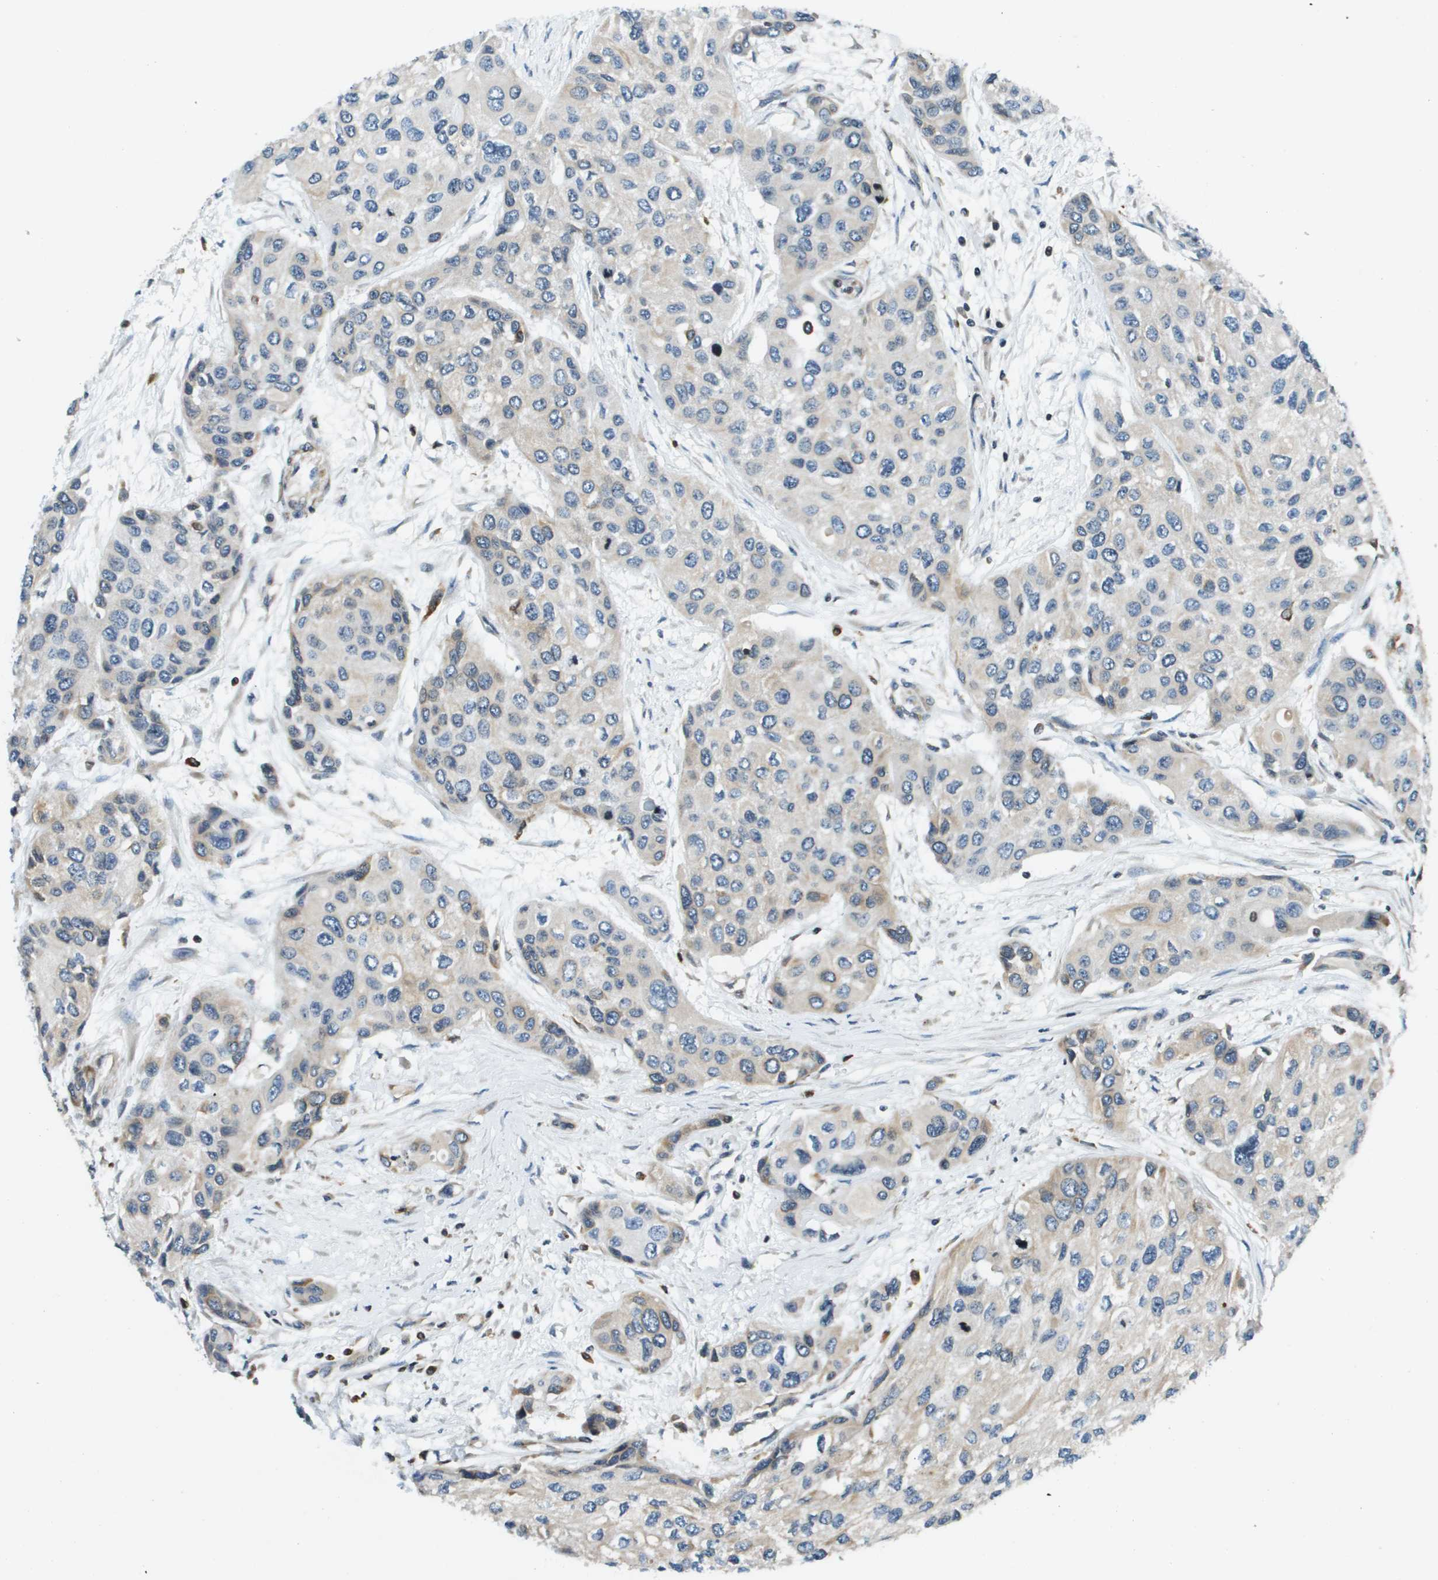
{"staining": {"intensity": "weak", "quantity": "<25%", "location": "cytoplasmic/membranous"}, "tissue": "urothelial cancer", "cell_type": "Tumor cells", "image_type": "cancer", "snomed": [{"axis": "morphology", "description": "Urothelial carcinoma, High grade"}, {"axis": "topography", "description": "Urinary bladder"}], "caption": "Tumor cells show no significant staining in urothelial cancer.", "gene": "ESYT1", "patient": {"sex": "female", "age": 56}}